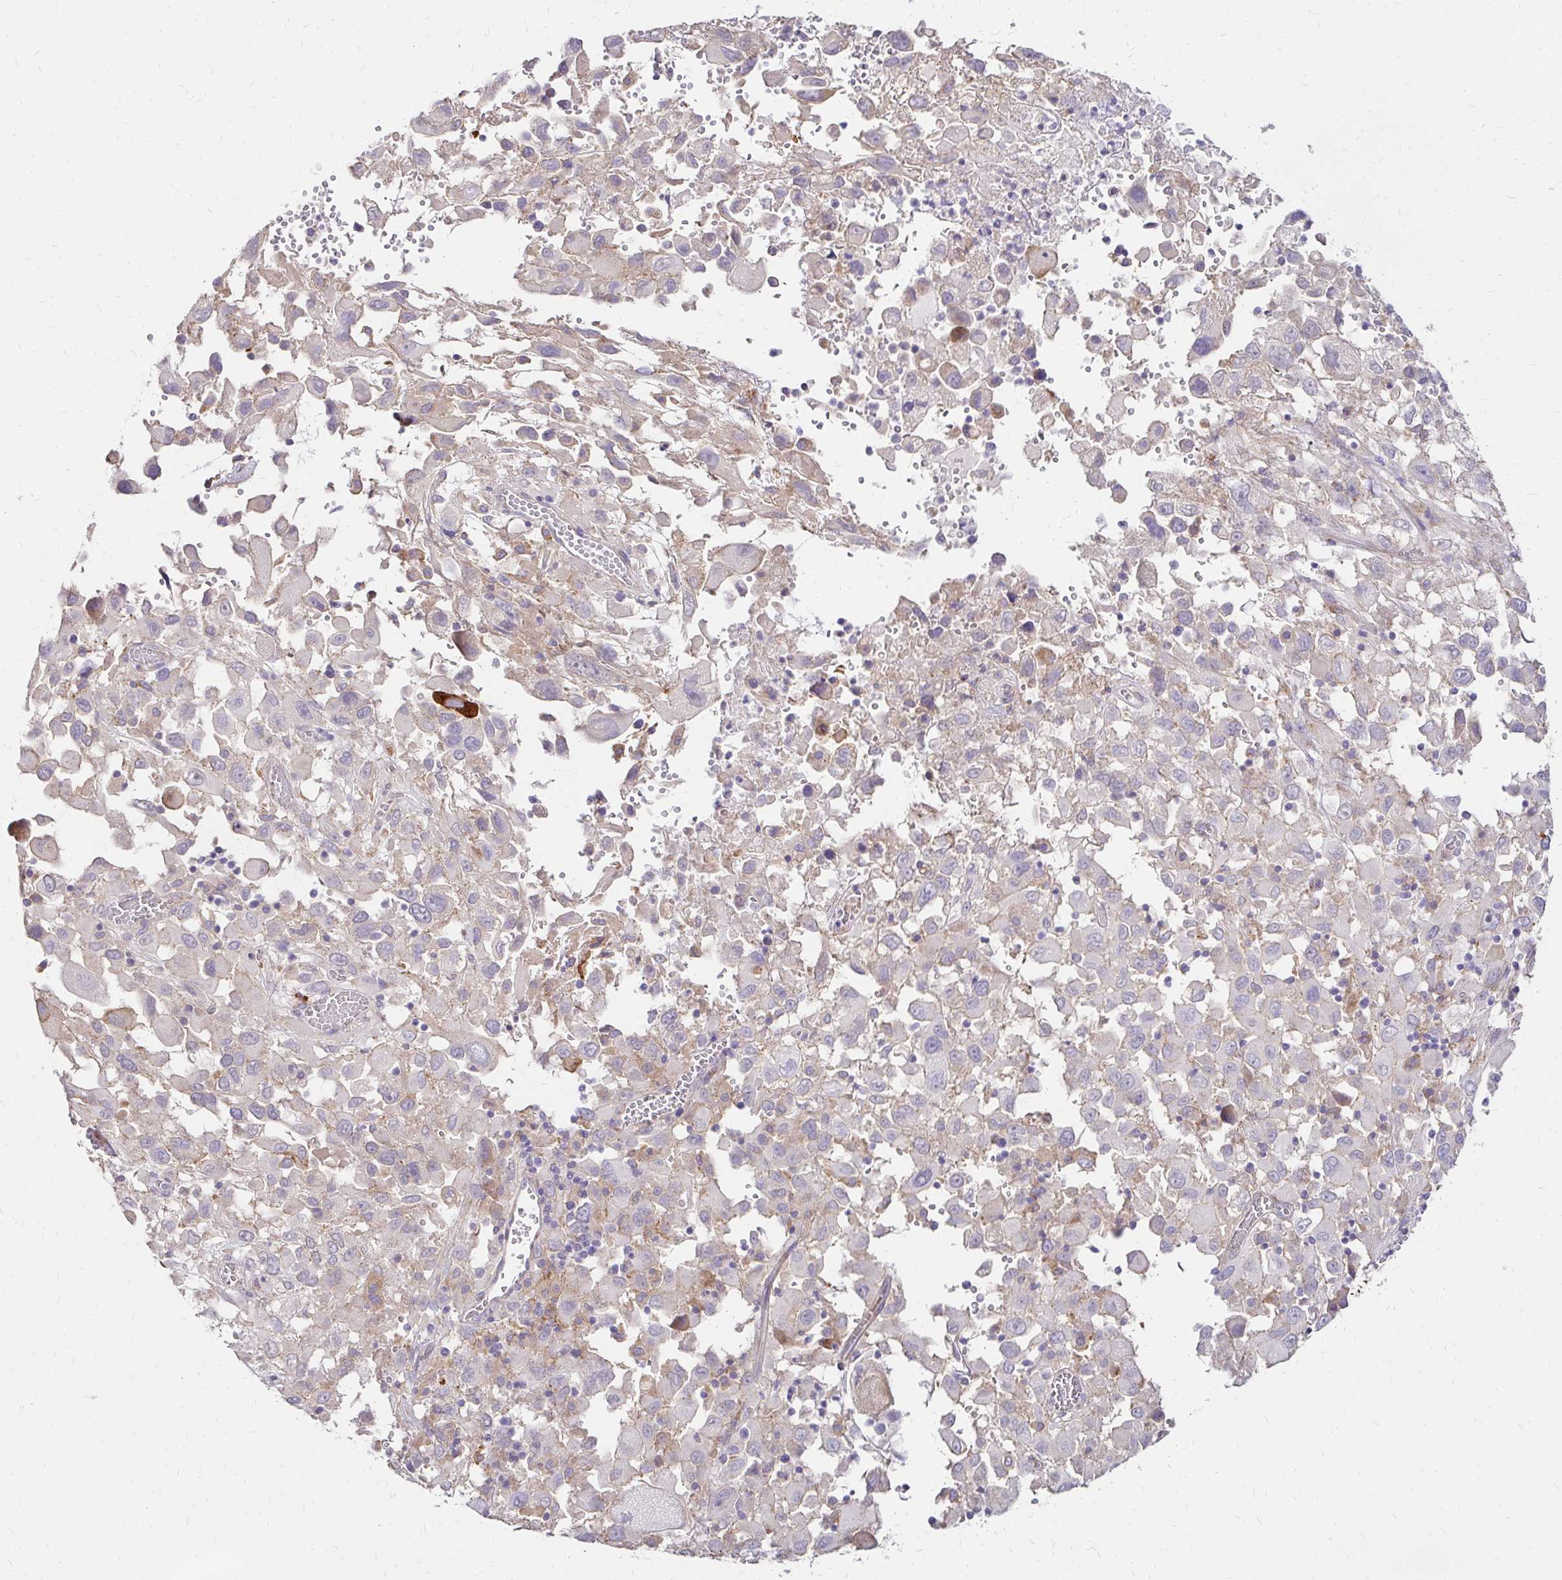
{"staining": {"intensity": "negative", "quantity": "none", "location": "none"}, "tissue": "melanoma", "cell_type": "Tumor cells", "image_type": "cancer", "snomed": [{"axis": "morphology", "description": "Malignant melanoma, Metastatic site"}, {"axis": "topography", "description": "Soft tissue"}], "caption": "The photomicrograph exhibits no significant positivity in tumor cells of melanoma.", "gene": "PRIMA1", "patient": {"sex": "male", "age": 50}}